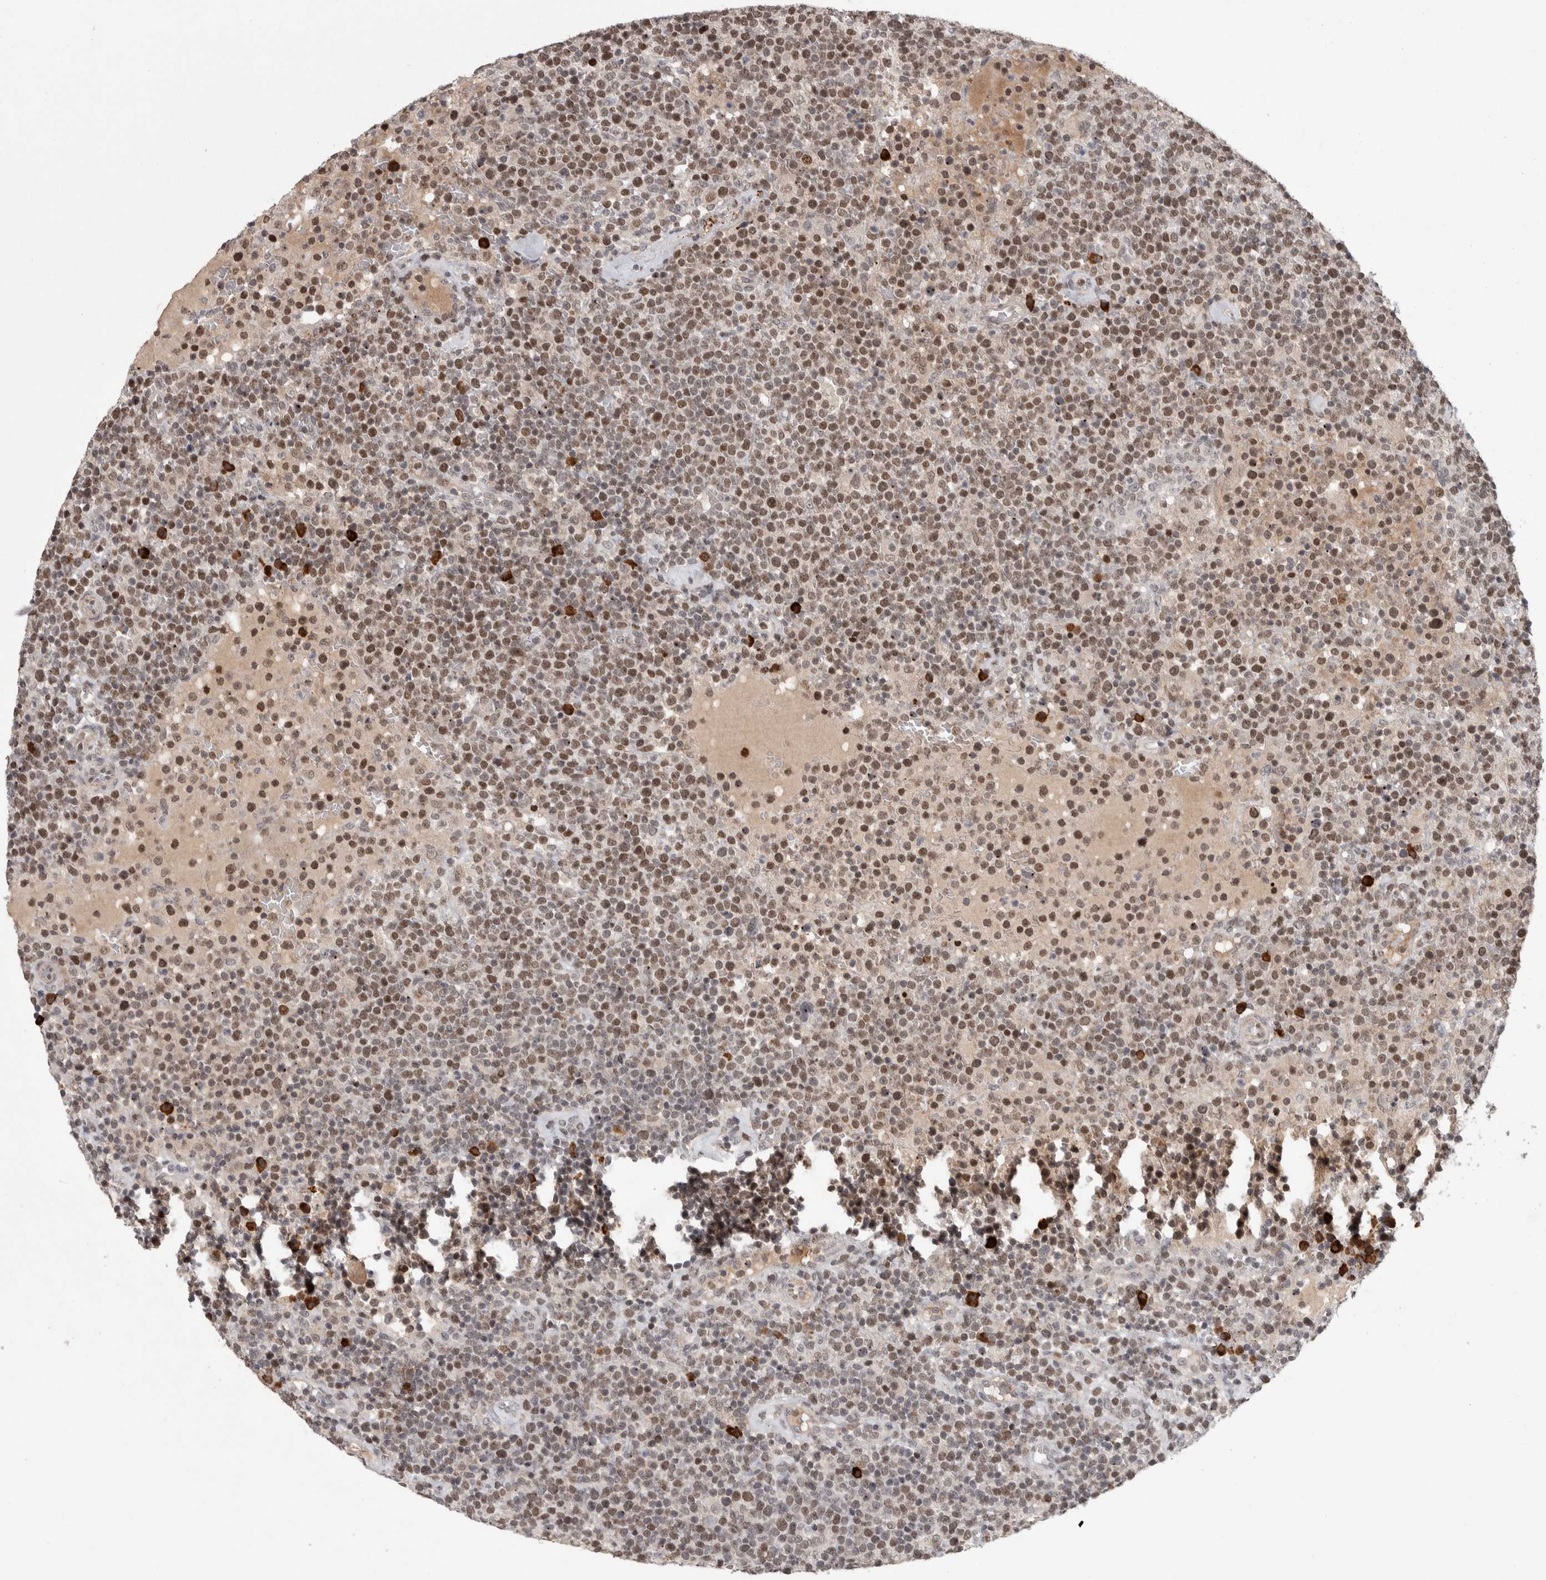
{"staining": {"intensity": "moderate", "quantity": ">75%", "location": "nuclear"}, "tissue": "lymphoma", "cell_type": "Tumor cells", "image_type": "cancer", "snomed": [{"axis": "morphology", "description": "Malignant lymphoma, non-Hodgkin's type, High grade"}, {"axis": "topography", "description": "Lymph node"}], "caption": "Brown immunohistochemical staining in human high-grade malignant lymphoma, non-Hodgkin's type displays moderate nuclear staining in approximately >75% of tumor cells.", "gene": "ZNF592", "patient": {"sex": "male", "age": 61}}